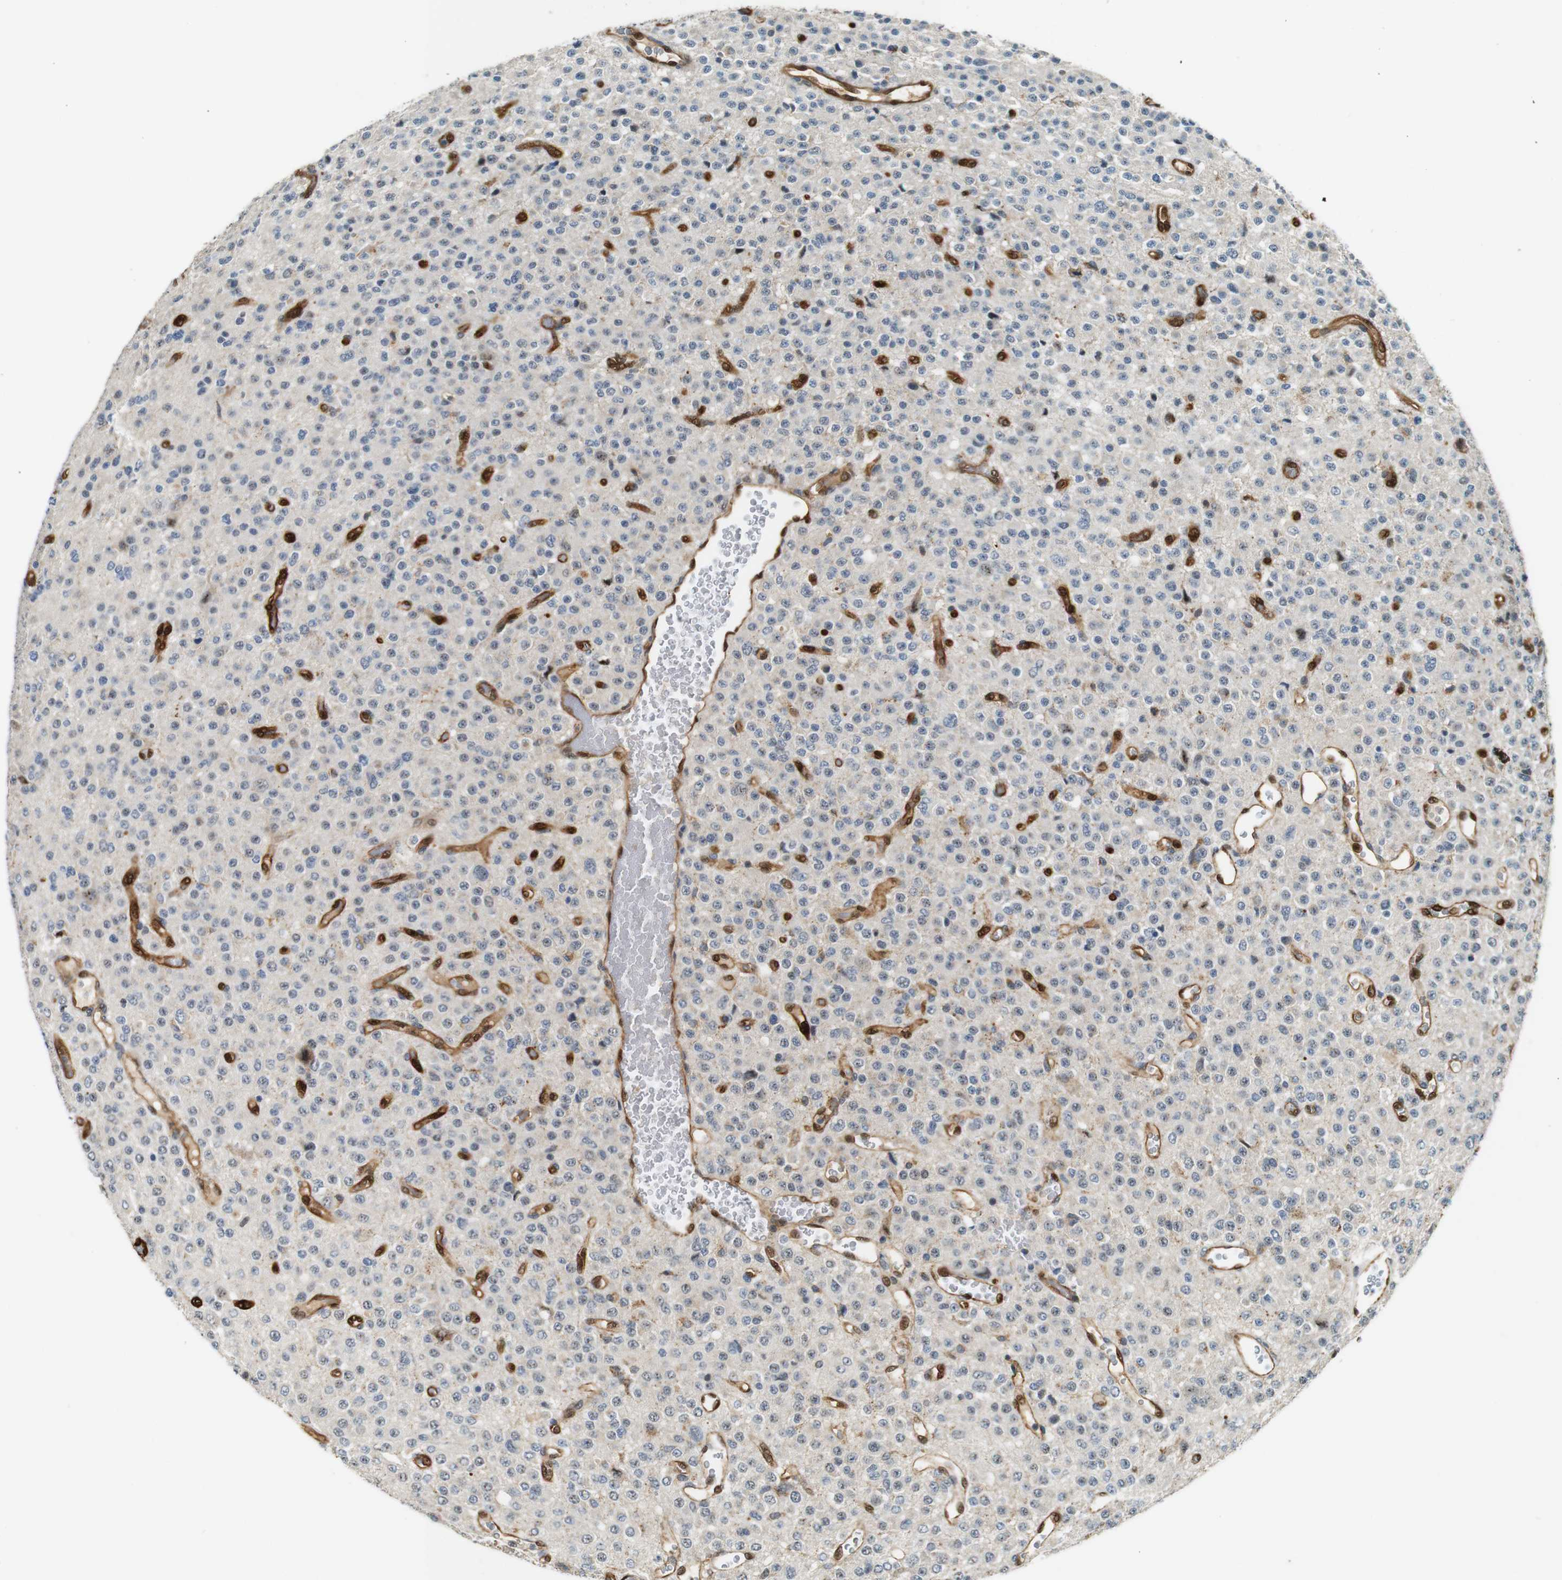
{"staining": {"intensity": "negative", "quantity": "none", "location": "none"}, "tissue": "glioma", "cell_type": "Tumor cells", "image_type": "cancer", "snomed": [{"axis": "morphology", "description": "Glioma, malignant, Low grade"}, {"axis": "topography", "description": "Brain"}], "caption": "High power microscopy micrograph of an immunohistochemistry photomicrograph of glioma, revealing no significant staining in tumor cells.", "gene": "LXN", "patient": {"sex": "male", "age": 38}}